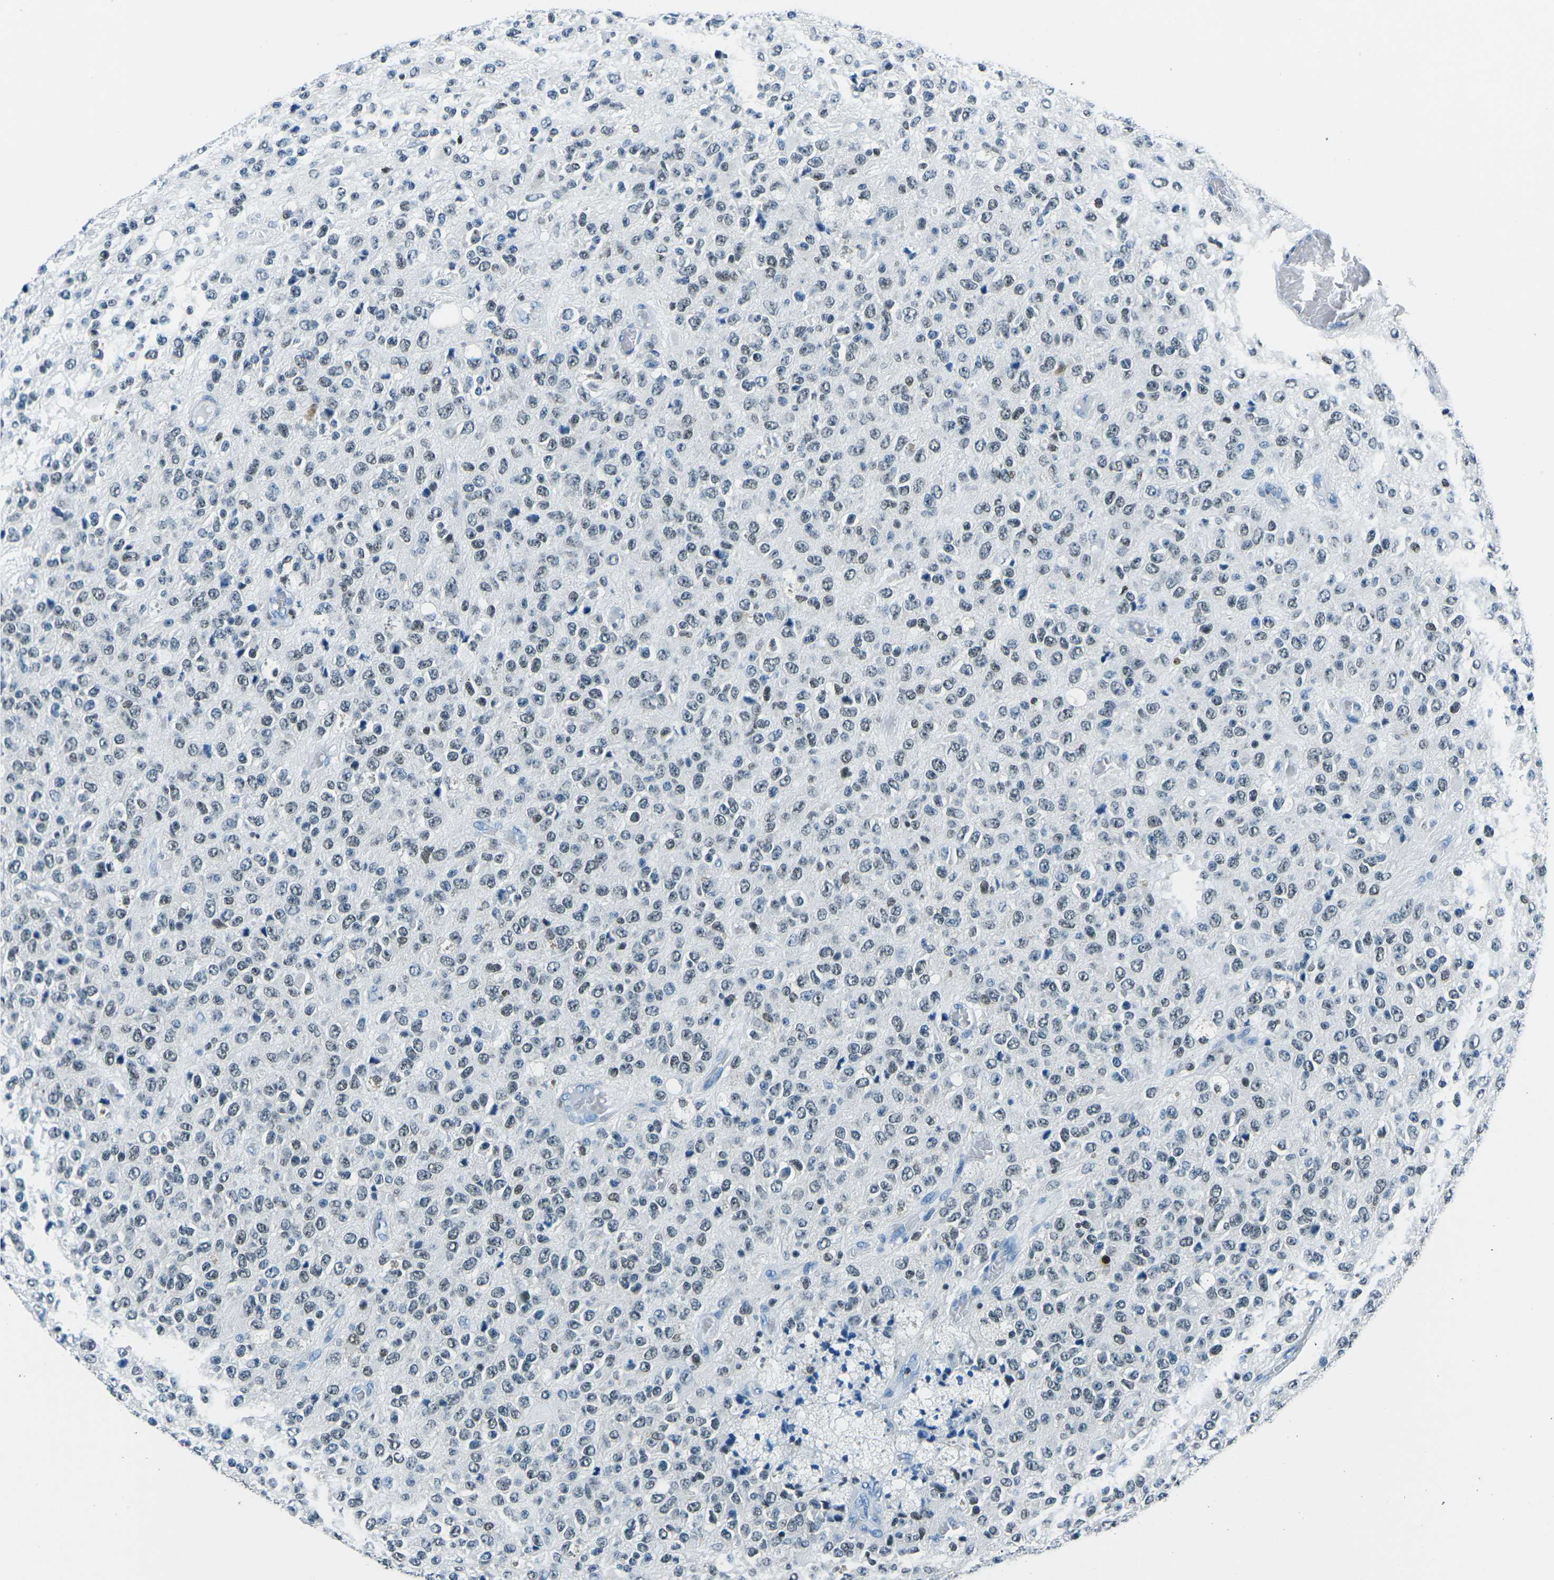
{"staining": {"intensity": "weak", "quantity": ">75%", "location": "nuclear"}, "tissue": "glioma", "cell_type": "Tumor cells", "image_type": "cancer", "snomed": [{"axis": "morphology", "description": "Glioma, malignant, High grade"}, {"axis": "topography", "description": "pancreas cauda"}], "caption": "Human glioma stained for a protein (brown) exhibits weak nuclear positive staining in approximately >75% of tumor cells.", "gene": "CELF2", "patient": {"sex": "male", "age": 60}}